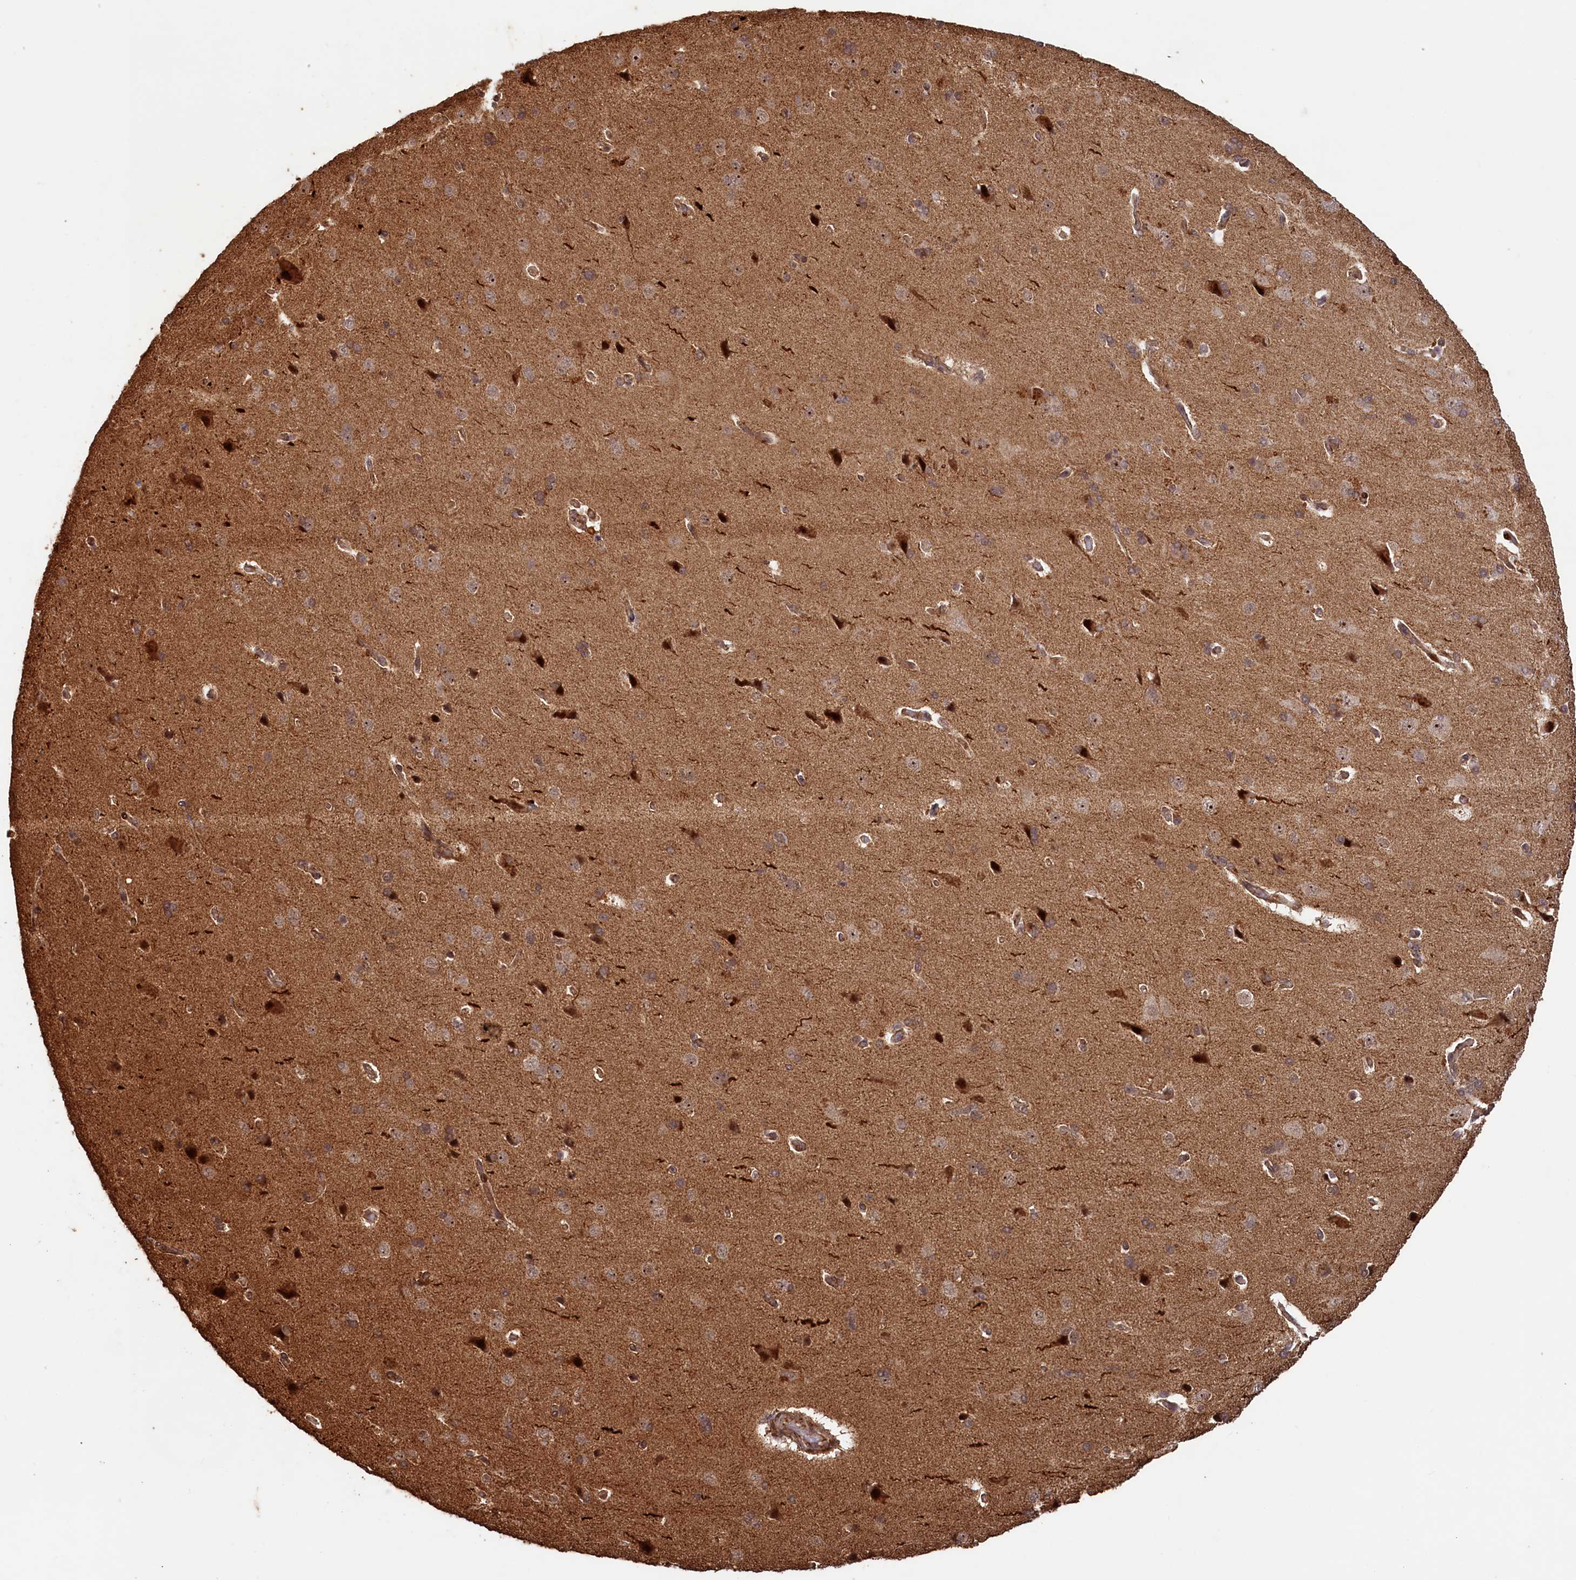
{"staining": {"intensity": "moderate", "quantity": ">75%", "location": "cytoplasmic/membranous"}, "tissue": "cerebral cortex", "cell_type": "Endothelial cells", "image_type": "normal", "snomed": [{"axis": "morphology", "description": "Normal tissue, NOS"}, {"axis": "topography", "description": "Cerebral cortex"}], "caption": "A histopathology image of human cerebral cortex stained for a protein displays moderate cytoplasmic/membranous brown staining in endothelial cells. (Stains: DAB in brown, nuclei in blue, Microscopy: brightfield microscopy at high magnification).", "gene": "SHPRH", "patient": {"sex": "male", "age": 62}}